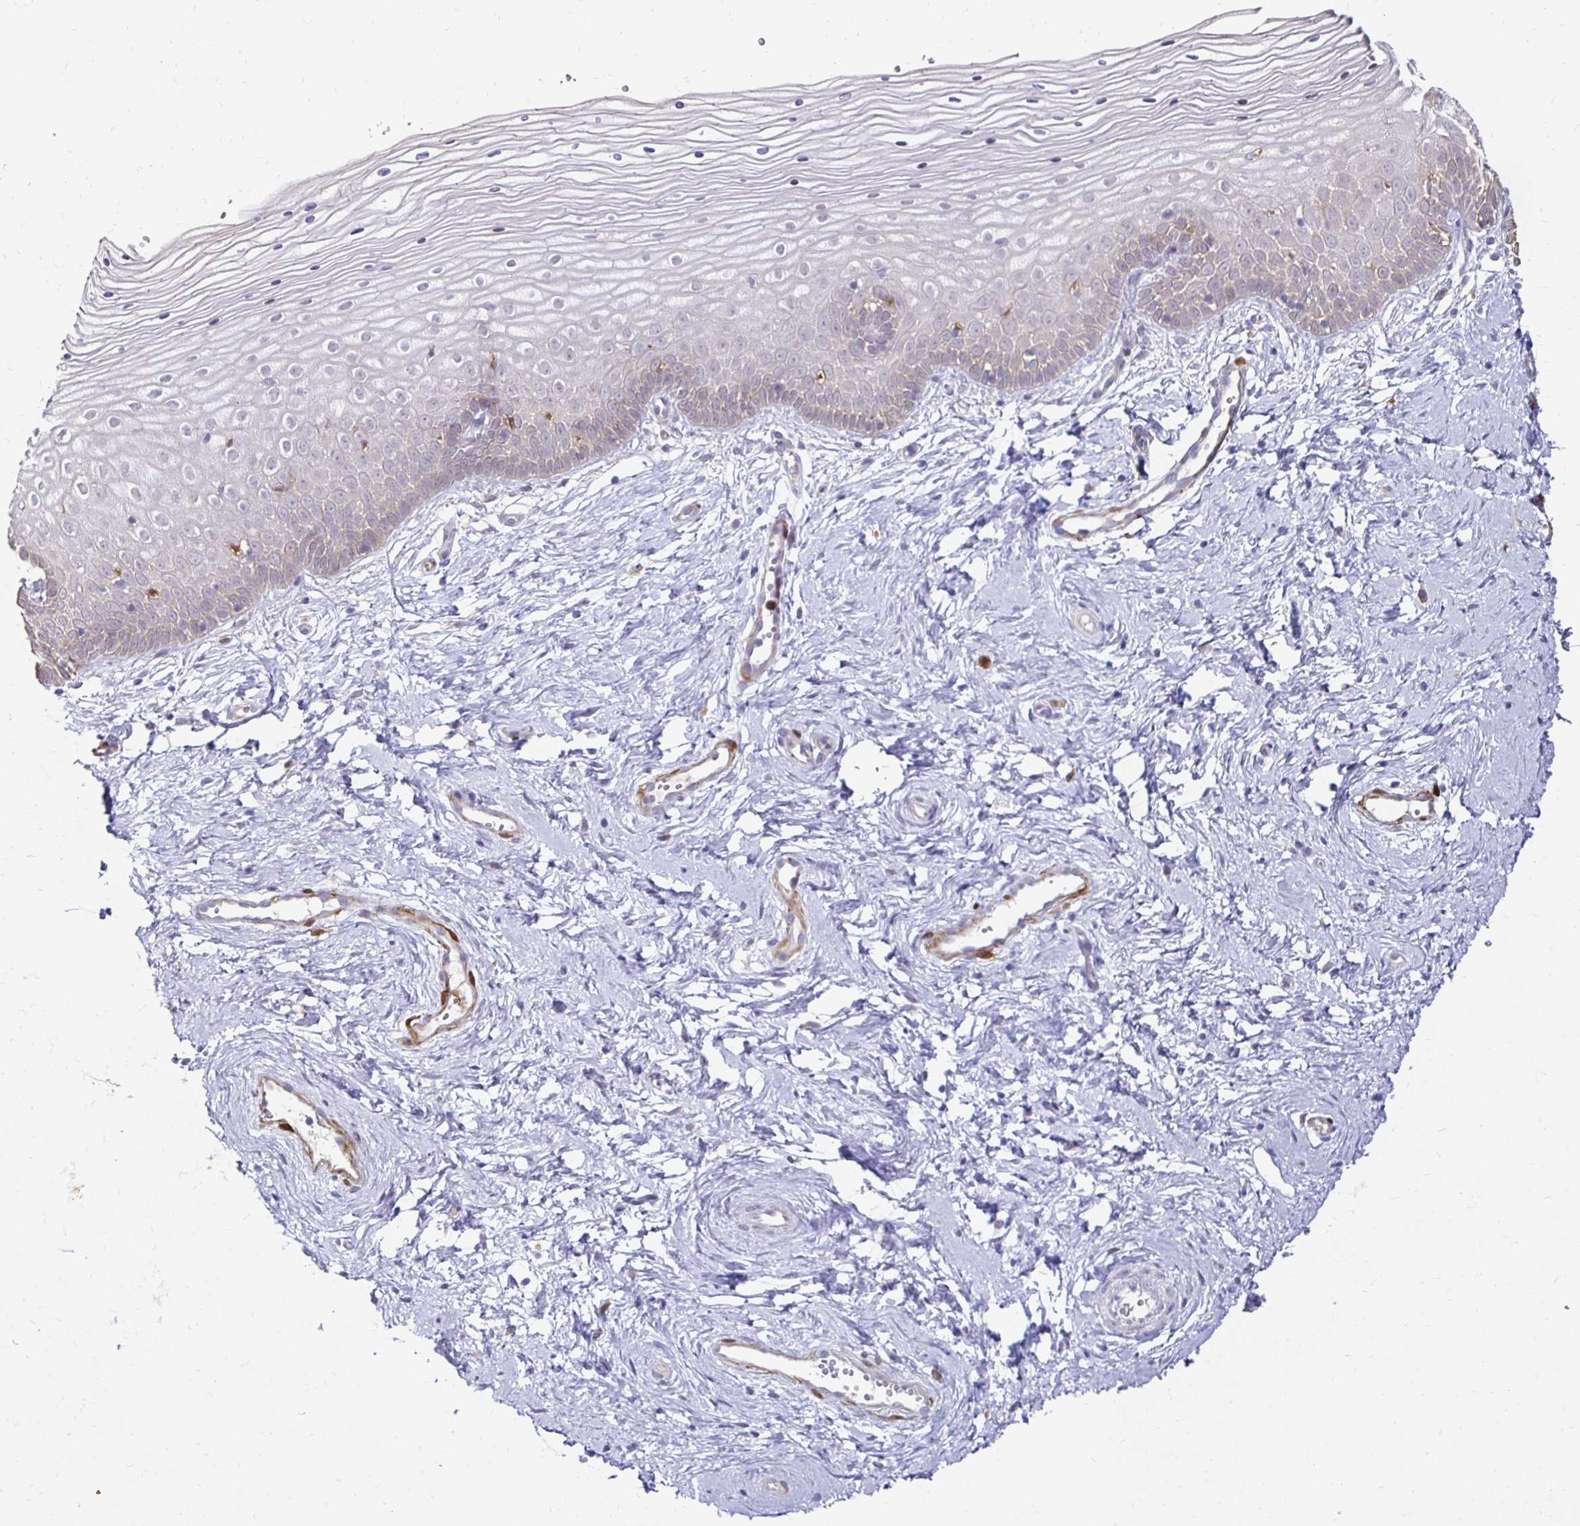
{"staining": {"intensity": "negative", "quantity": "none", "location": "none"}, "tissue": "vagina", "cell_type": "Squamous epithelial cells", "image_type": "normal", "snomed": [{"axis": "morphology", "description": "Normal tissue, NOS"}, {"axis": "topography", "description": "Vagina"}], "caption": "This image is of normal vagina stained with immunohistochemistry to label a protein in brown with the nuclei are counter-stained blue. There is no staining in squamous epithelial cells. (Brightfield microscopy of DAB (3,3'-diaminobenzidine) IHC at high magnification).", "gene": "PADI2", "patient": {"sex": "female", "age": 38}}